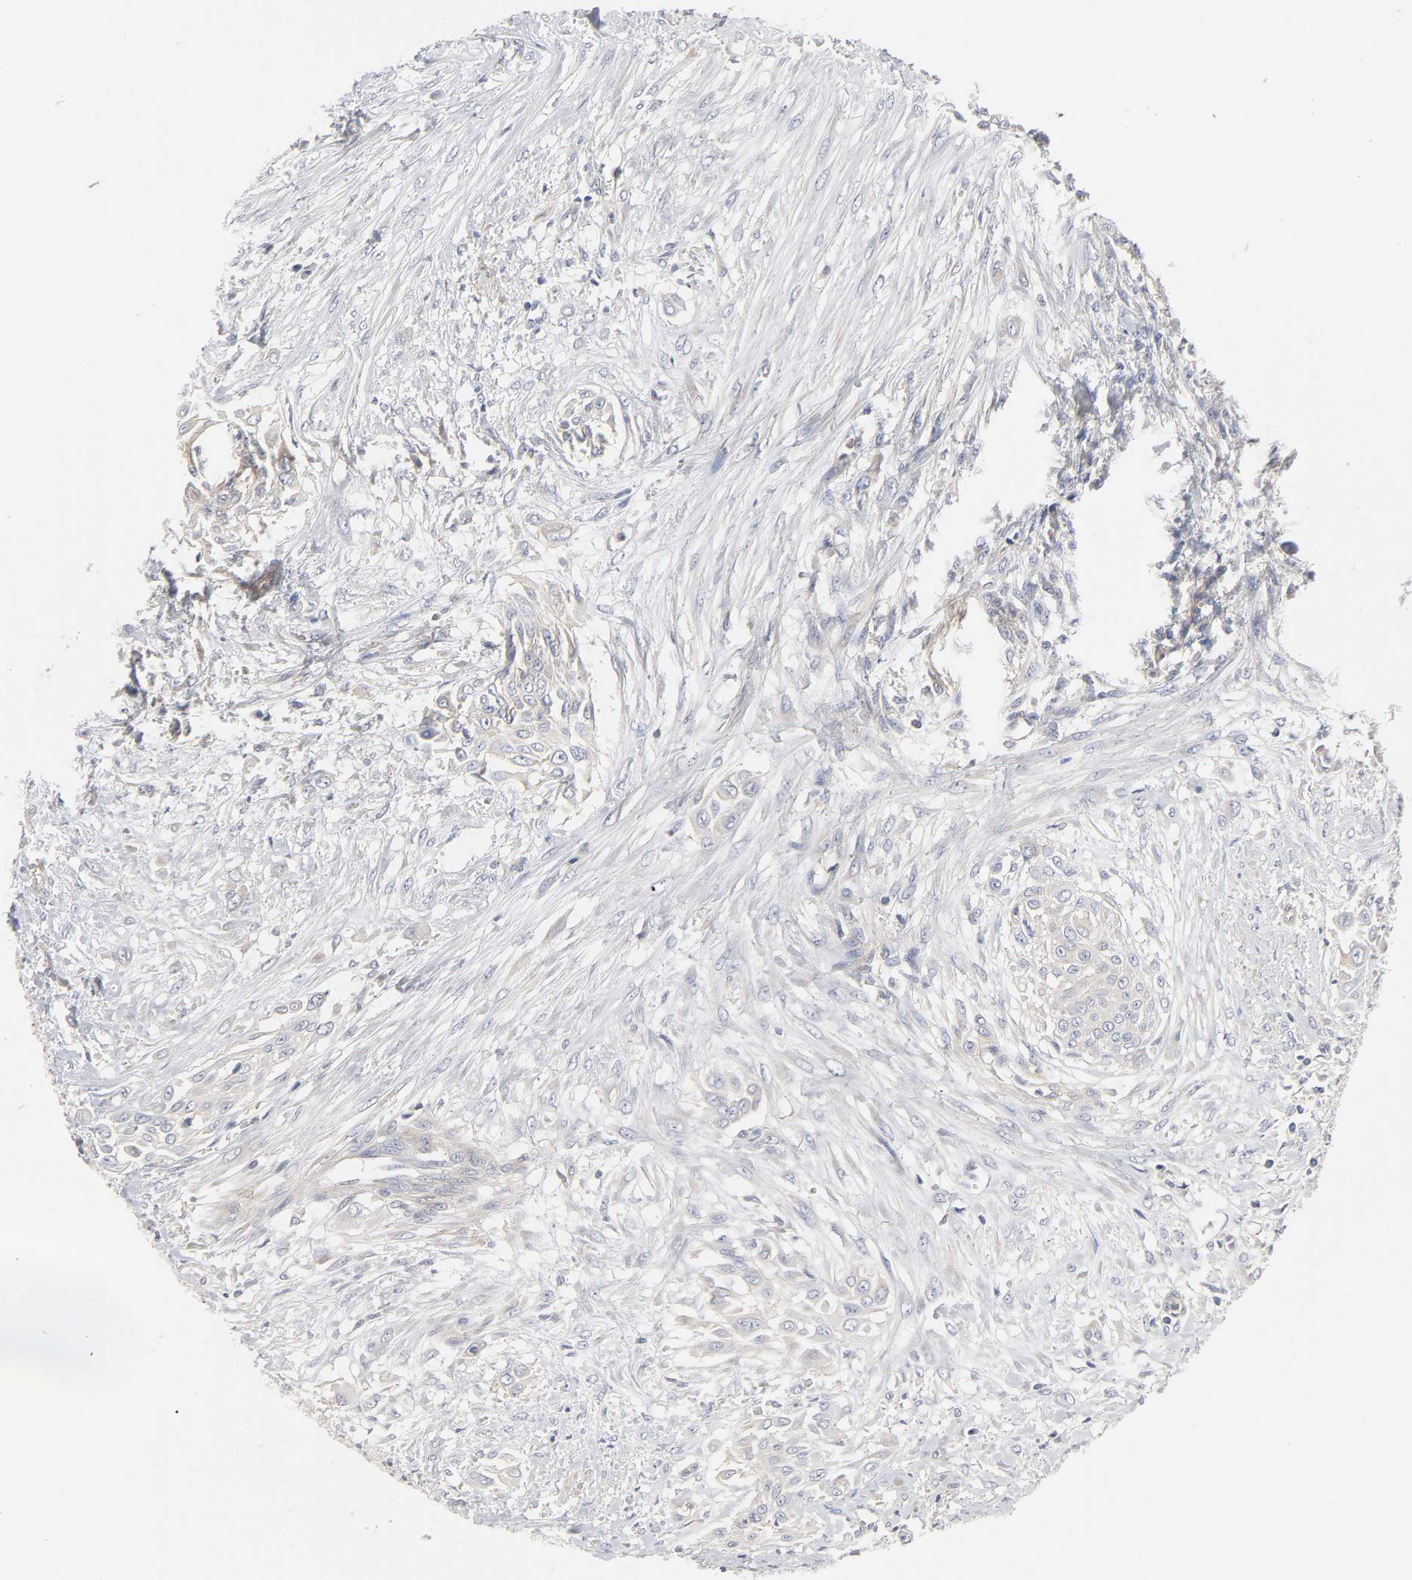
{"staining": {"intensity": "weak", "quantity": "<25%", "location": "cytoplasmic/membranous"}, "tissue": "urothelial cancer", "cell_type": "Tumor cells", "image_type": "cancer", "snomed": [{"axis": "morphology", "description": "Urothelial carcinoma, High grade"}, {"axis": "topography", "description": "Urinary bladder"}], "caption": "Tumor cells are negative for brown protein staining in high-grade urothelial carcinoma.", "gene": "ROCK1", "patient": {"sex": "male", "age": 57}}